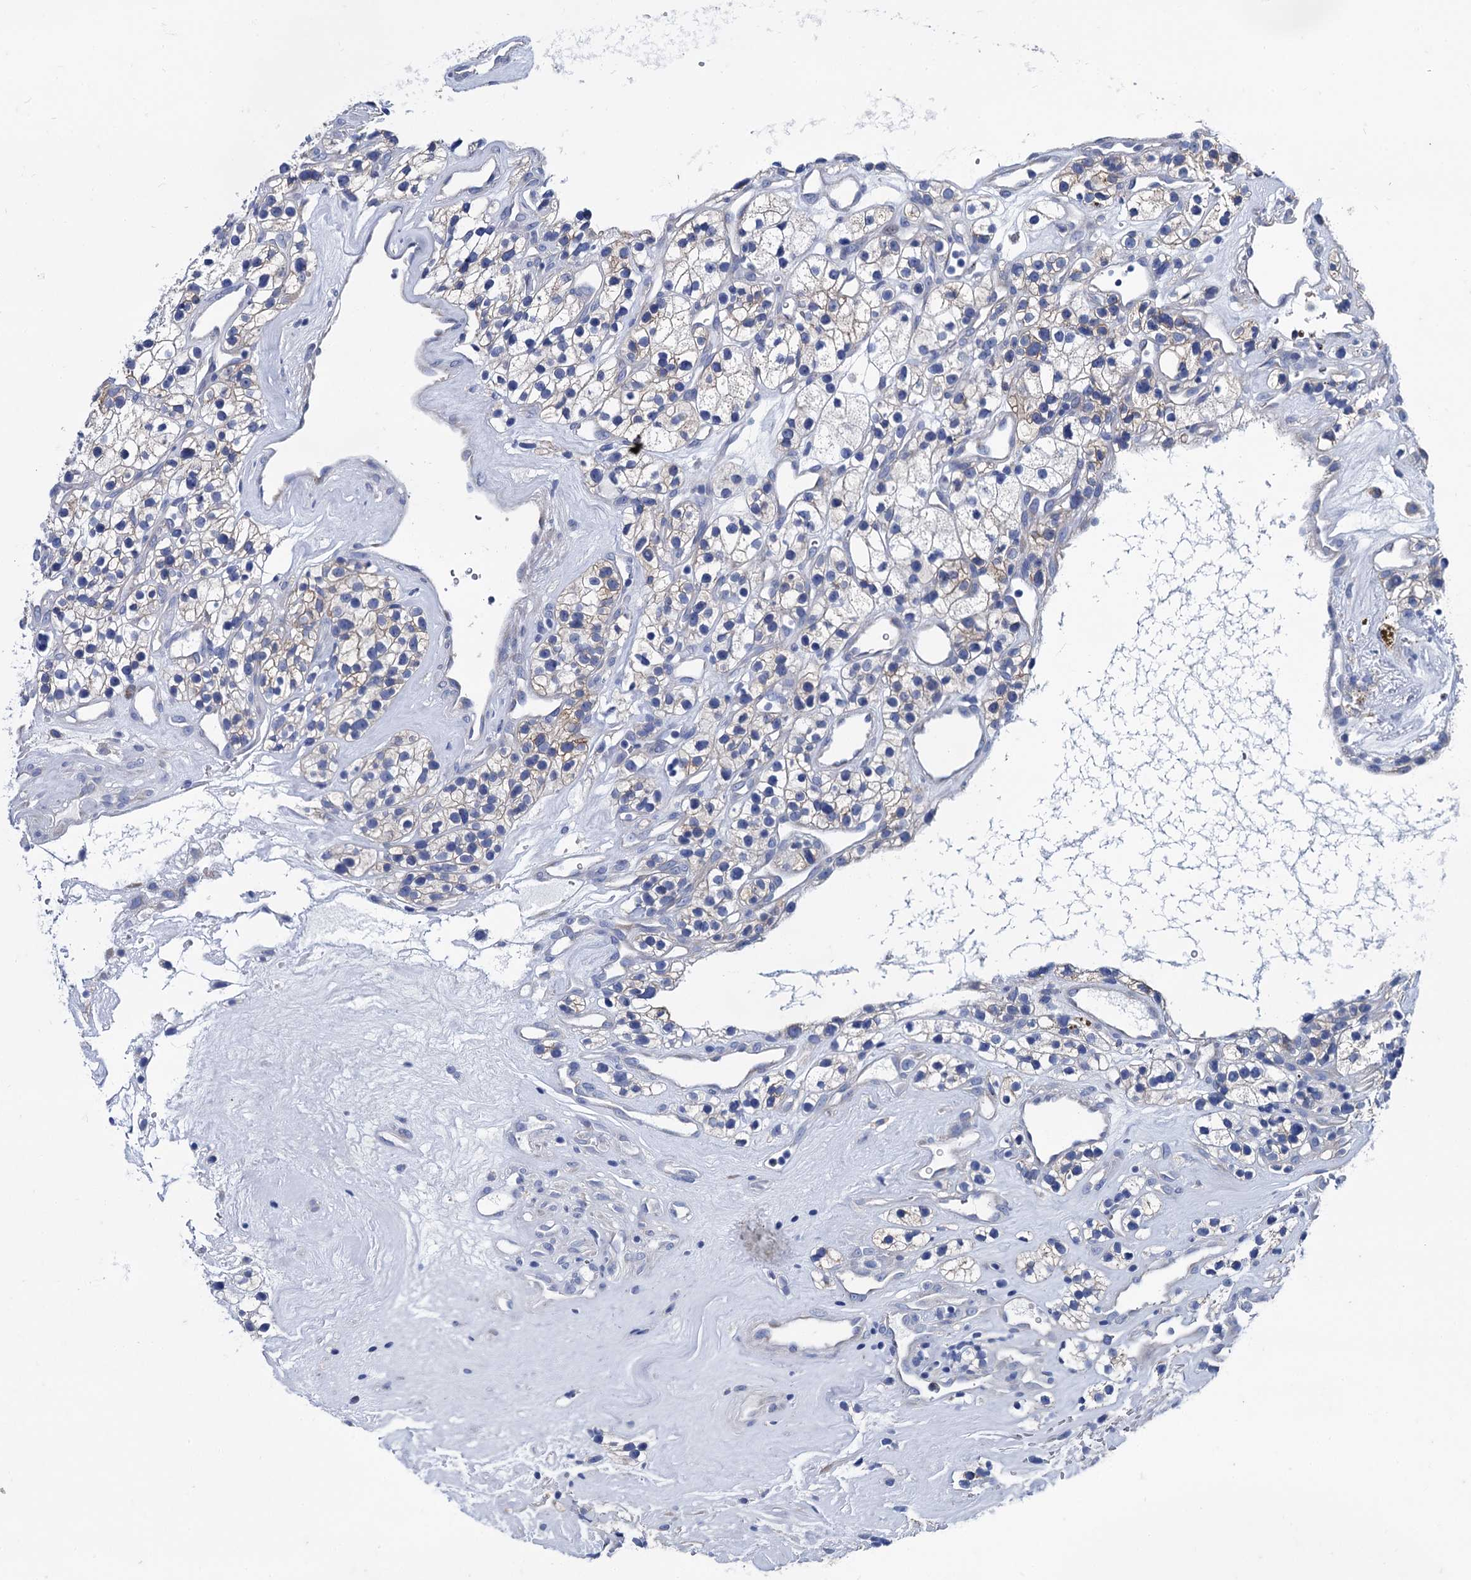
{"staining": {"intensity": "weak", "quantity": "<25%", "location": "cytoplasmic/membranous"}, "tissue": "renal cancer", "cell_type": "Tumor cells", "image_type": "cancer", "snomed": [{"axis": "morphology", "description": "Adenocarcinoma, NOS"}, {"axis": "topography", "description": "Kidney"}], "caption": "Renal cancer was stained to show a protein in brown. There is no significant expression in tumor cells. Nuclei are stained in blue.", "gene": "FOXR2", "patient": {"sex": "female", "age": 57}}